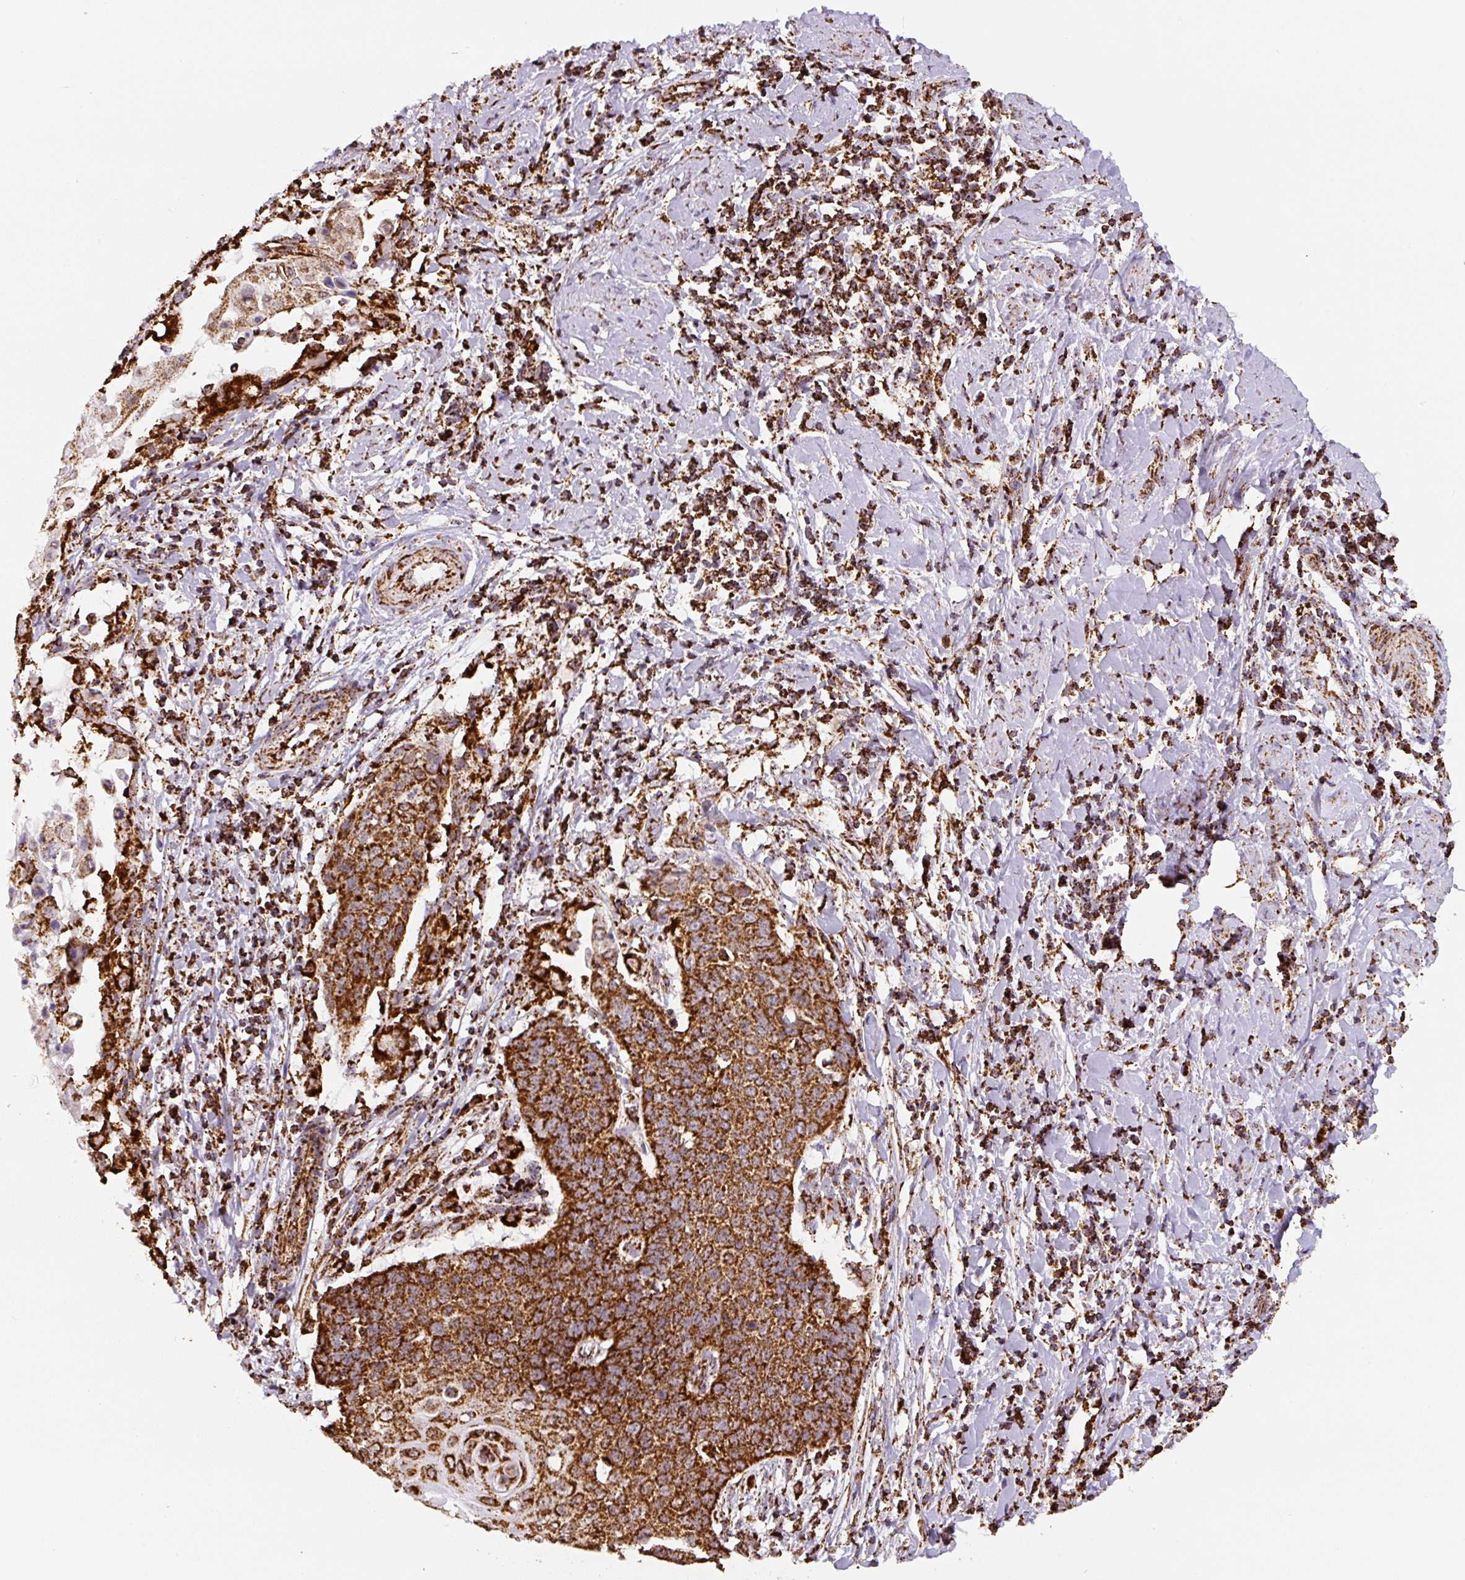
{"staining": {"intensity": "strong", "quantity": ">75%", "location": "cytoplasmic/membranous"}, "tissue": "cervical cancer", "cell_type": "Tumor cells", "image_type": "cancer", "snomed": [{"axis": "morphology", "description": "Squamous cell carcinoma, NOS"}, {"axis": "topography", "description": "Cervix"}], "caption": "A brown stain highlights strong cytoplasmic/membranous expression of a protein in human cervical cancer tumor cells. Nuclei are stained in blue.", "gene": "ATP5F1A", "patient": {"sex": "female", "age": 39}}